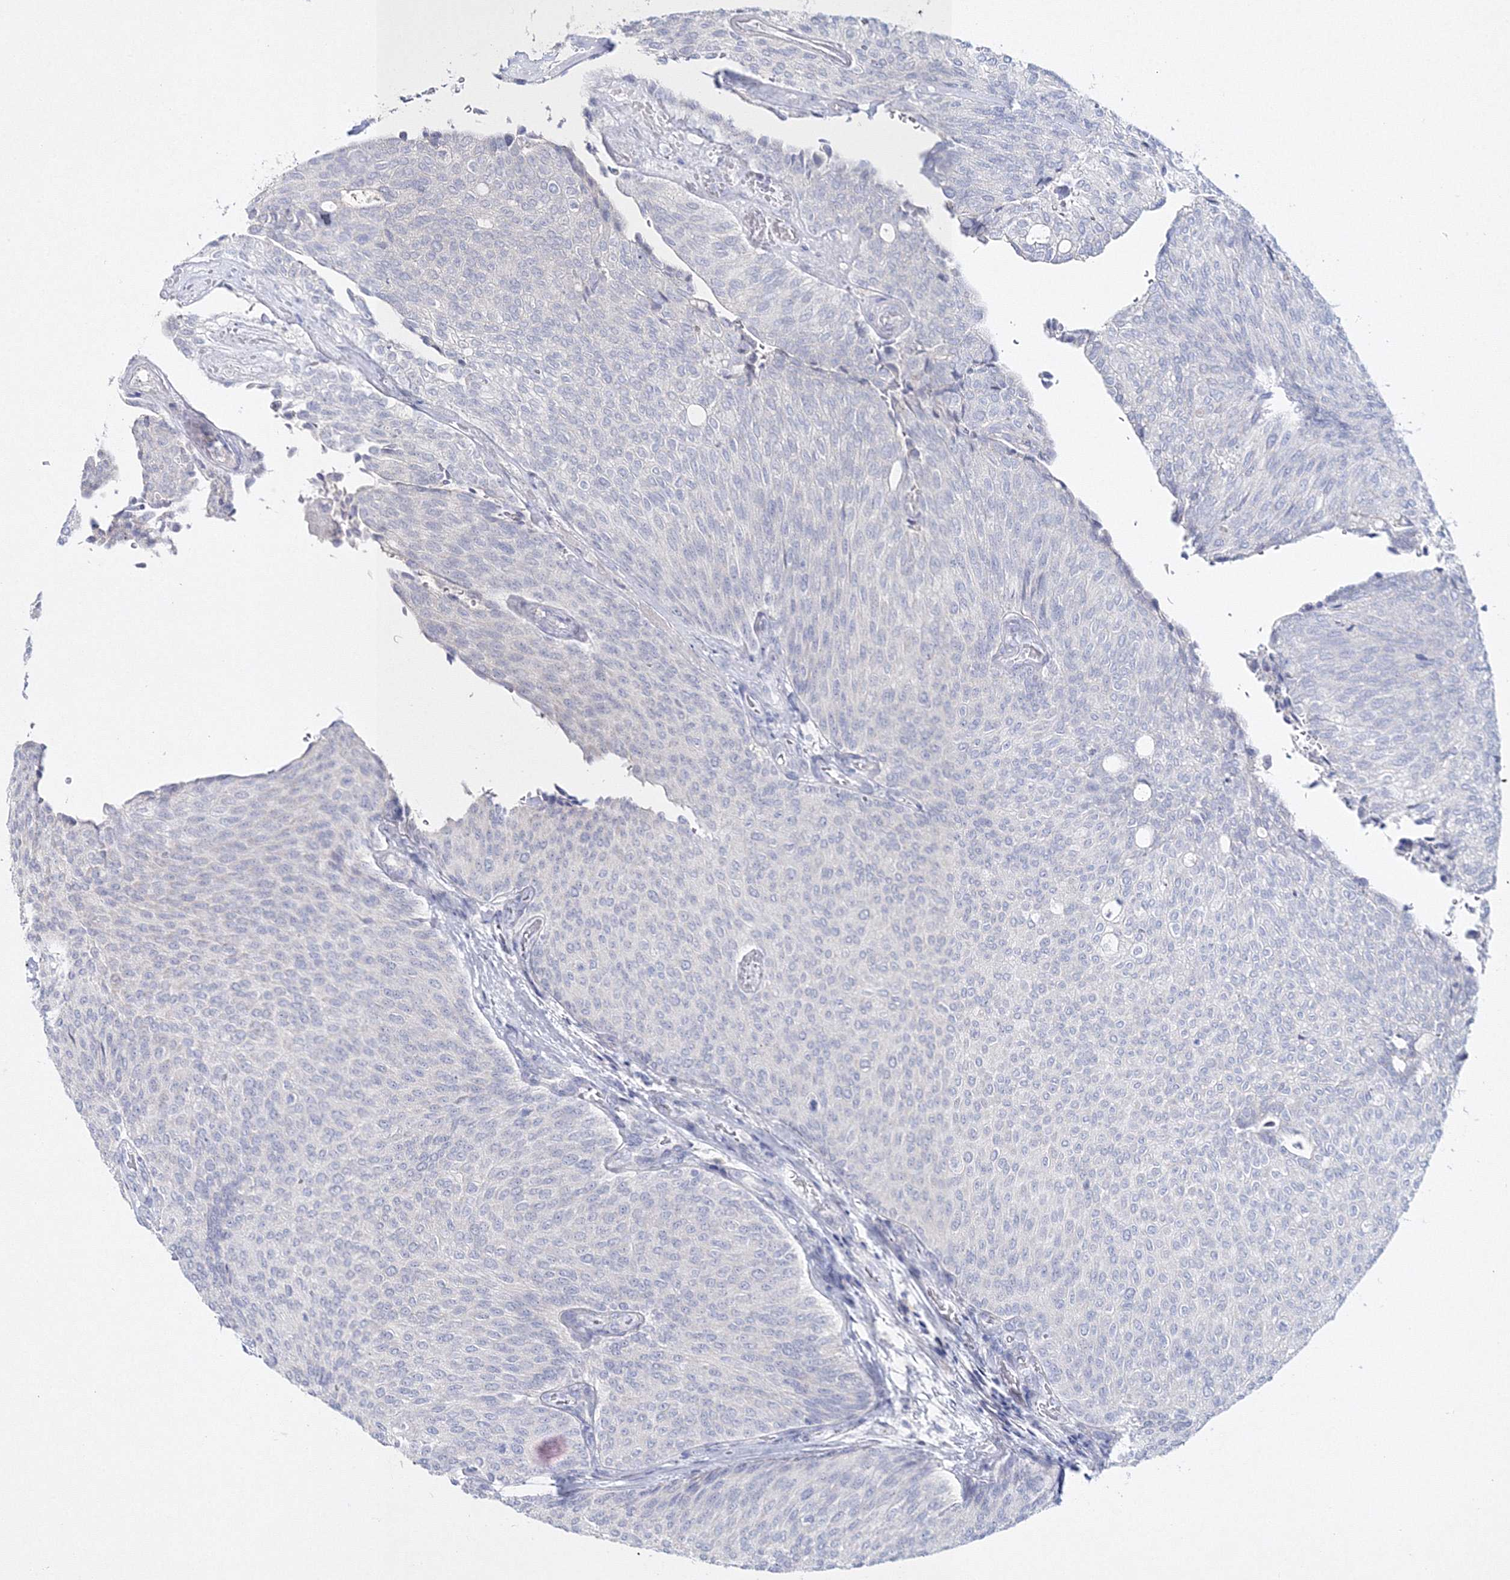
{"staining": {"intensity": "negative", "quantity": "none", "location": "none"}, "tissue": "urothelial cancer", "cell_type": "Tumor cells", "image_type": "cancer", "snomed": [{"axis": "morphology", "description": "Urothelial carcinoma, Low grade"}, {"axis": "topography", "description": "Urinary bladder"}], "caption": "The photomicrograph displays no significant positivity in tumor cells of urothelial carcinoma (low-grade).", "gene": "NEU4", "patient": {"sex": "female", "age": 79}}